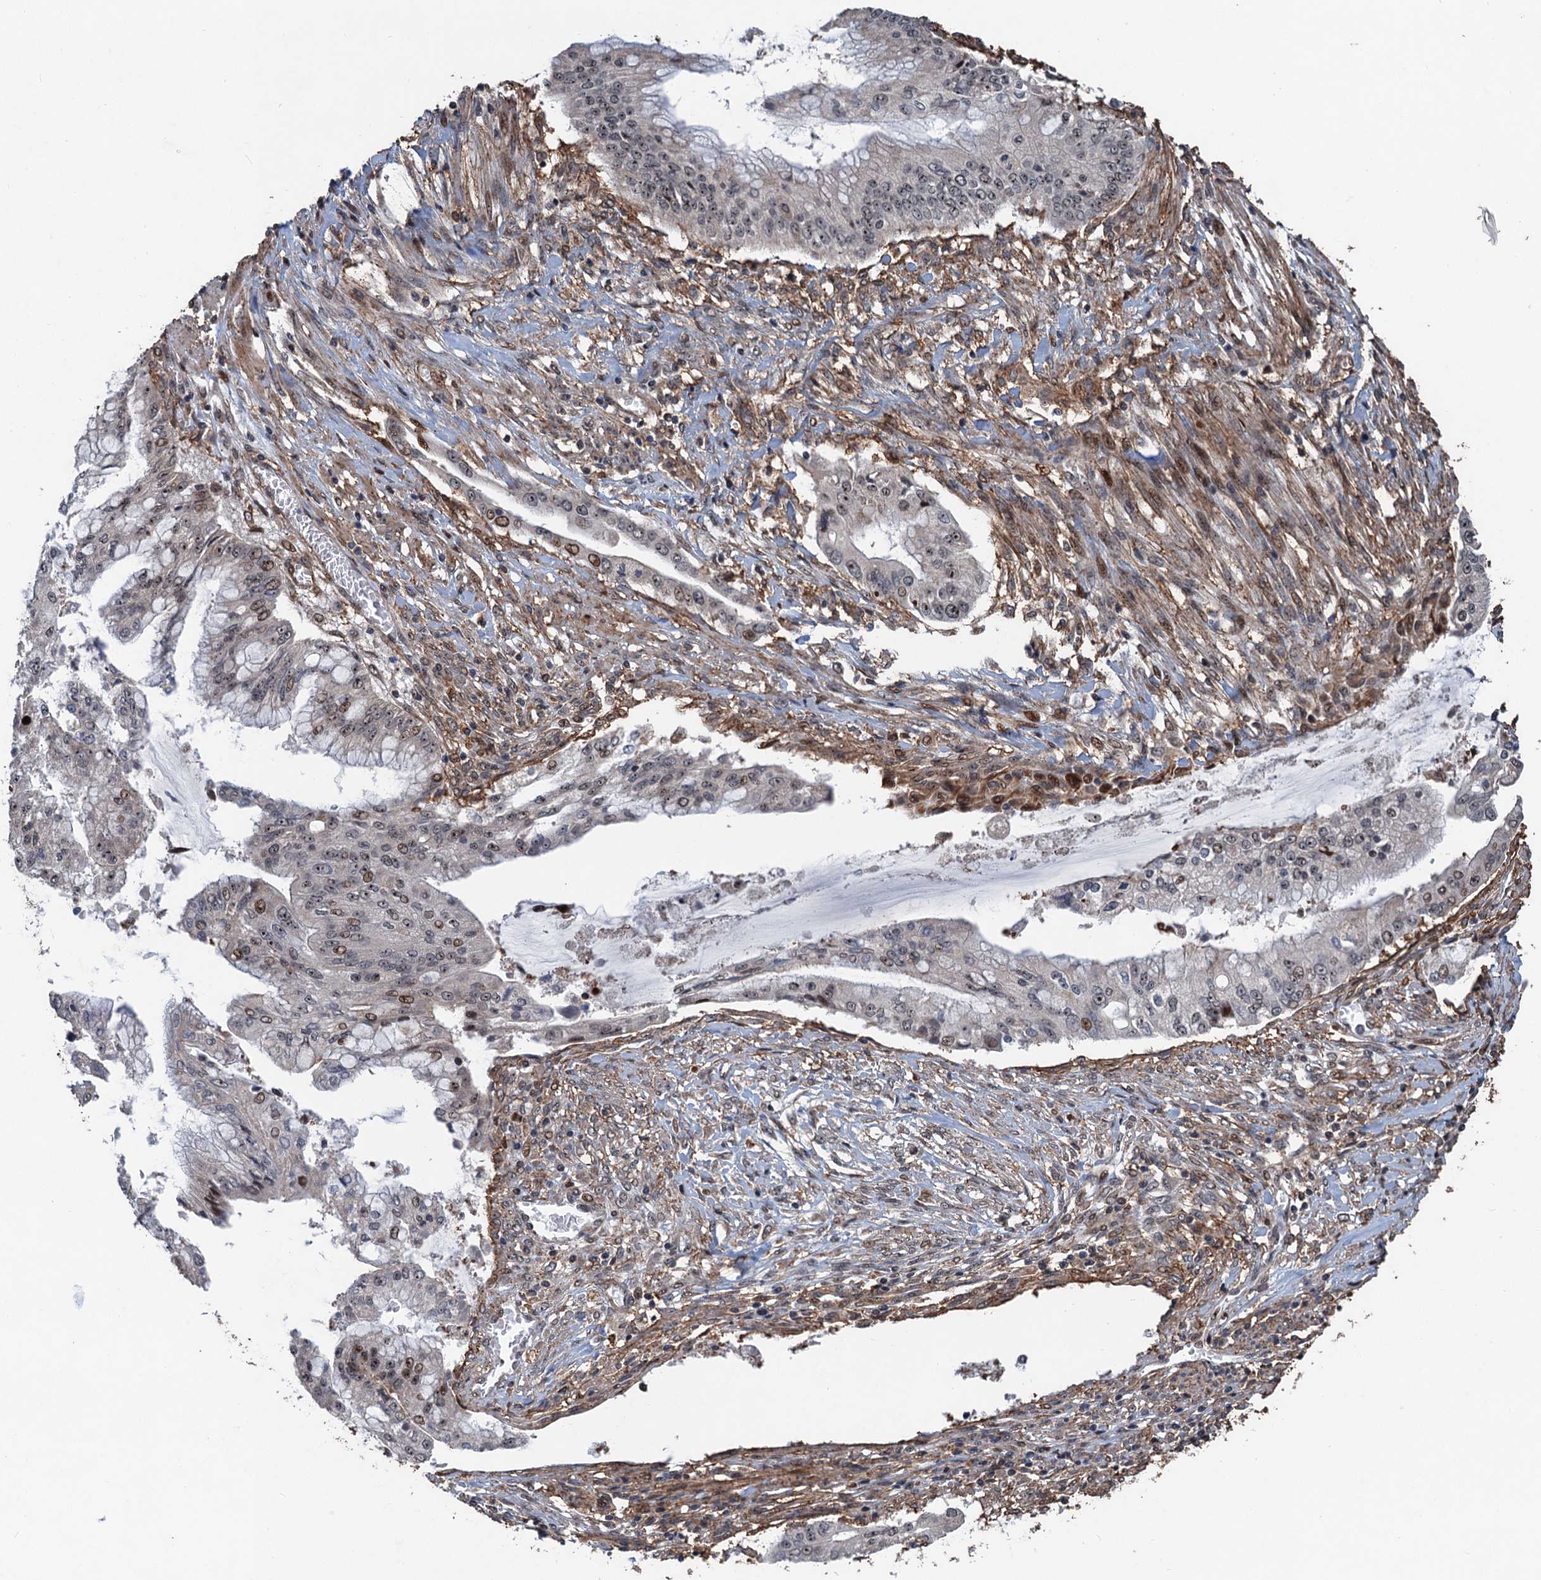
{"staining": {"intensity": "moderate", "quantity": "<25%", "location": "nuclear"}, "tissue": "pancreatic cancer", "cell_type": "Tumor cells", "image_type": "cancer", "snomed": [{"axis": "morphology", "description": "Adenocarcinoma, NOS"}, {"axis": "topography", "description": "Pancreas"}], "caption": "A high-resolution histopathology image shows immunohistochemistry staining of adenocarcinoma (pancreatic), which shows moderate nuclear expression in about <25% of tumor cells. The staining was performed using DAB (3,3'-diaminobenzidine), with brown indicating positive protein expression. Nuclei are stained blue with hematoxylin.", "gene": "TMA16", "patient": {"sex": "male", "age": 46}}